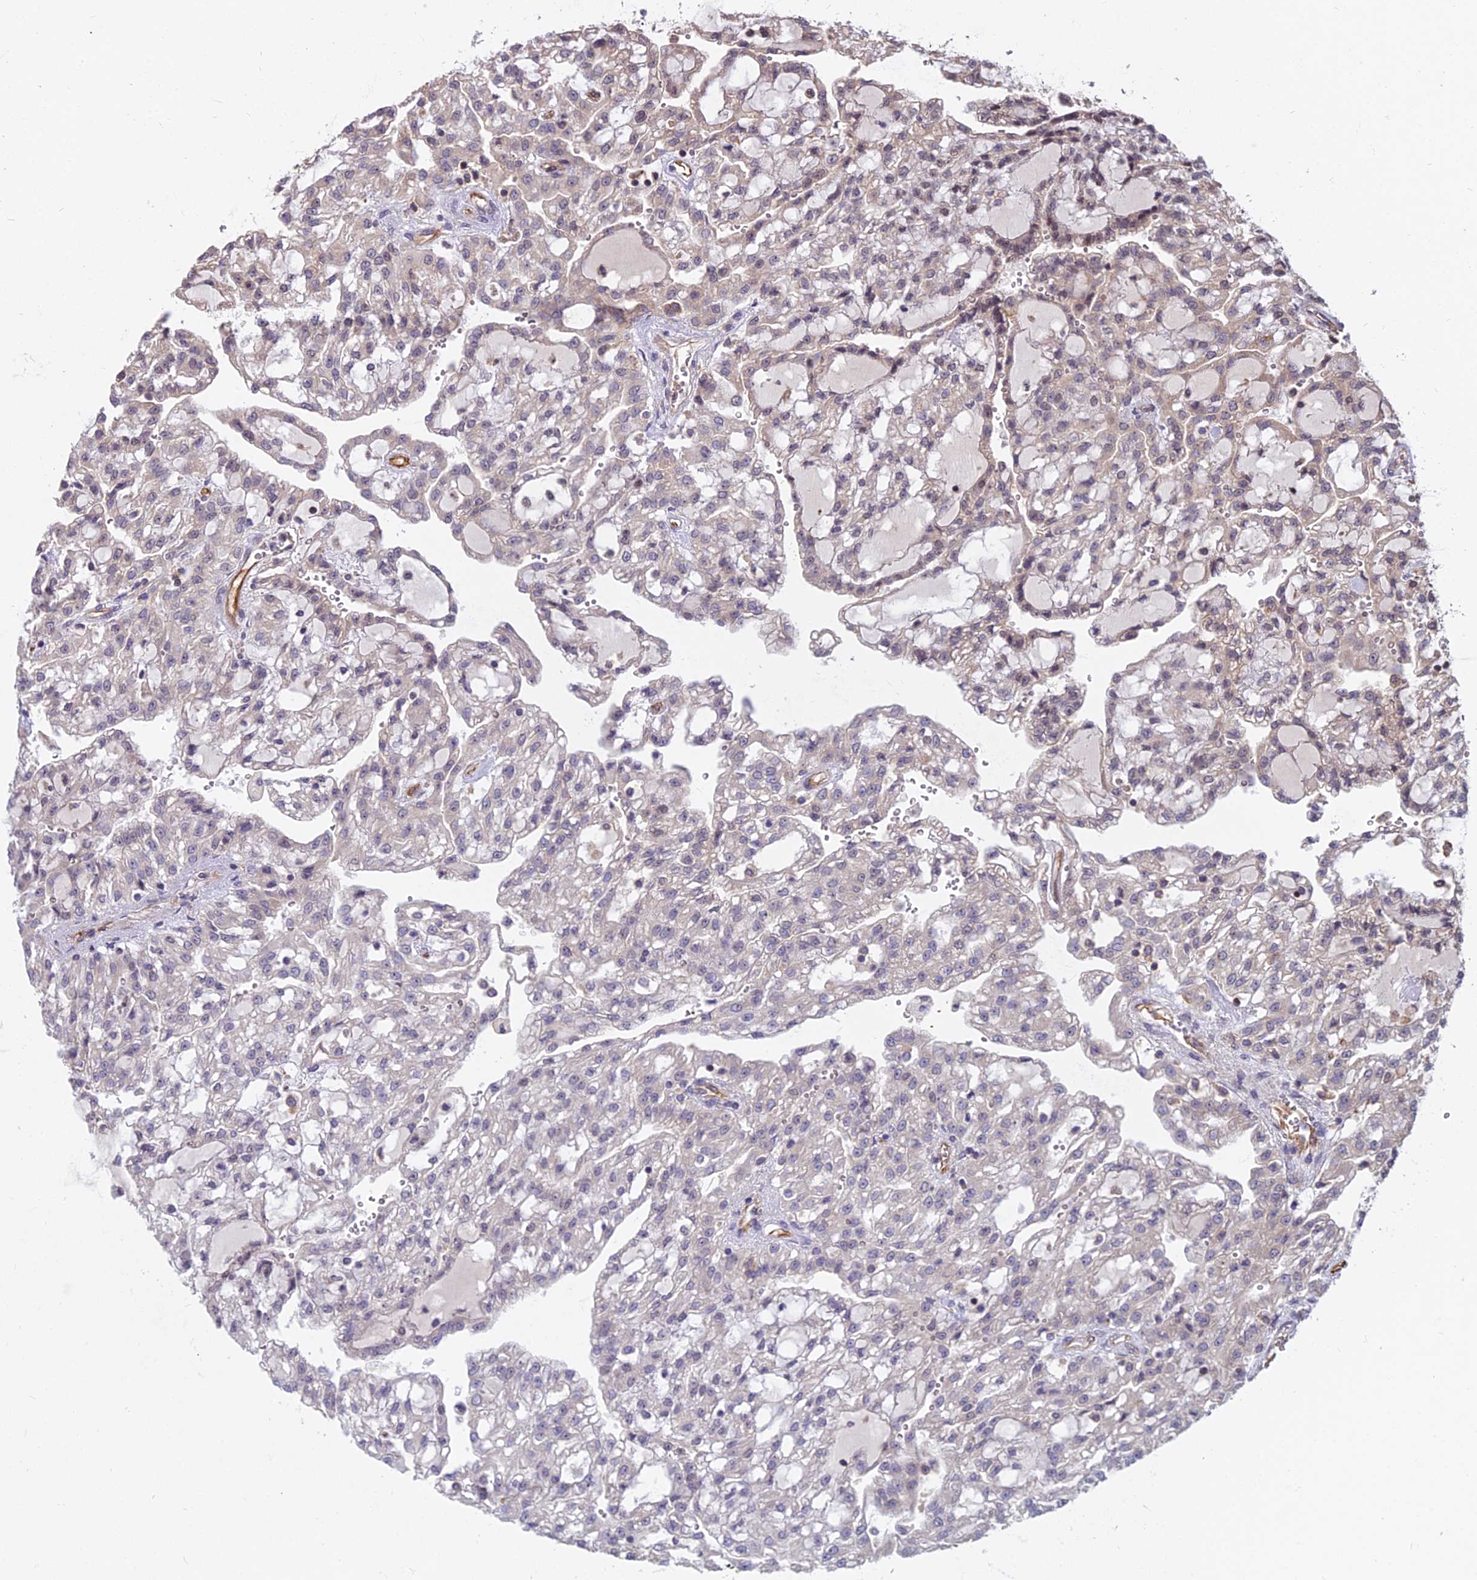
{"staining": {"intensity": "negative", "quantity": "none", "location": "none"}, "tissue": "renal cancer", "cell_type": "Tumor cells", "image_type": "cancer", "snomed": [{"axis": "morphology", "description": "Adenocarcinoma, NOS"}, {"axis": "topography", "description": "Kidney"}], "caption": "A high-resolution image shows immunohistochemistry staining of renal cancer, which exhibits no significant expression in tumor cells.", "gene": "TCEA3", "patient": {"sex": "male", "age": 63}}